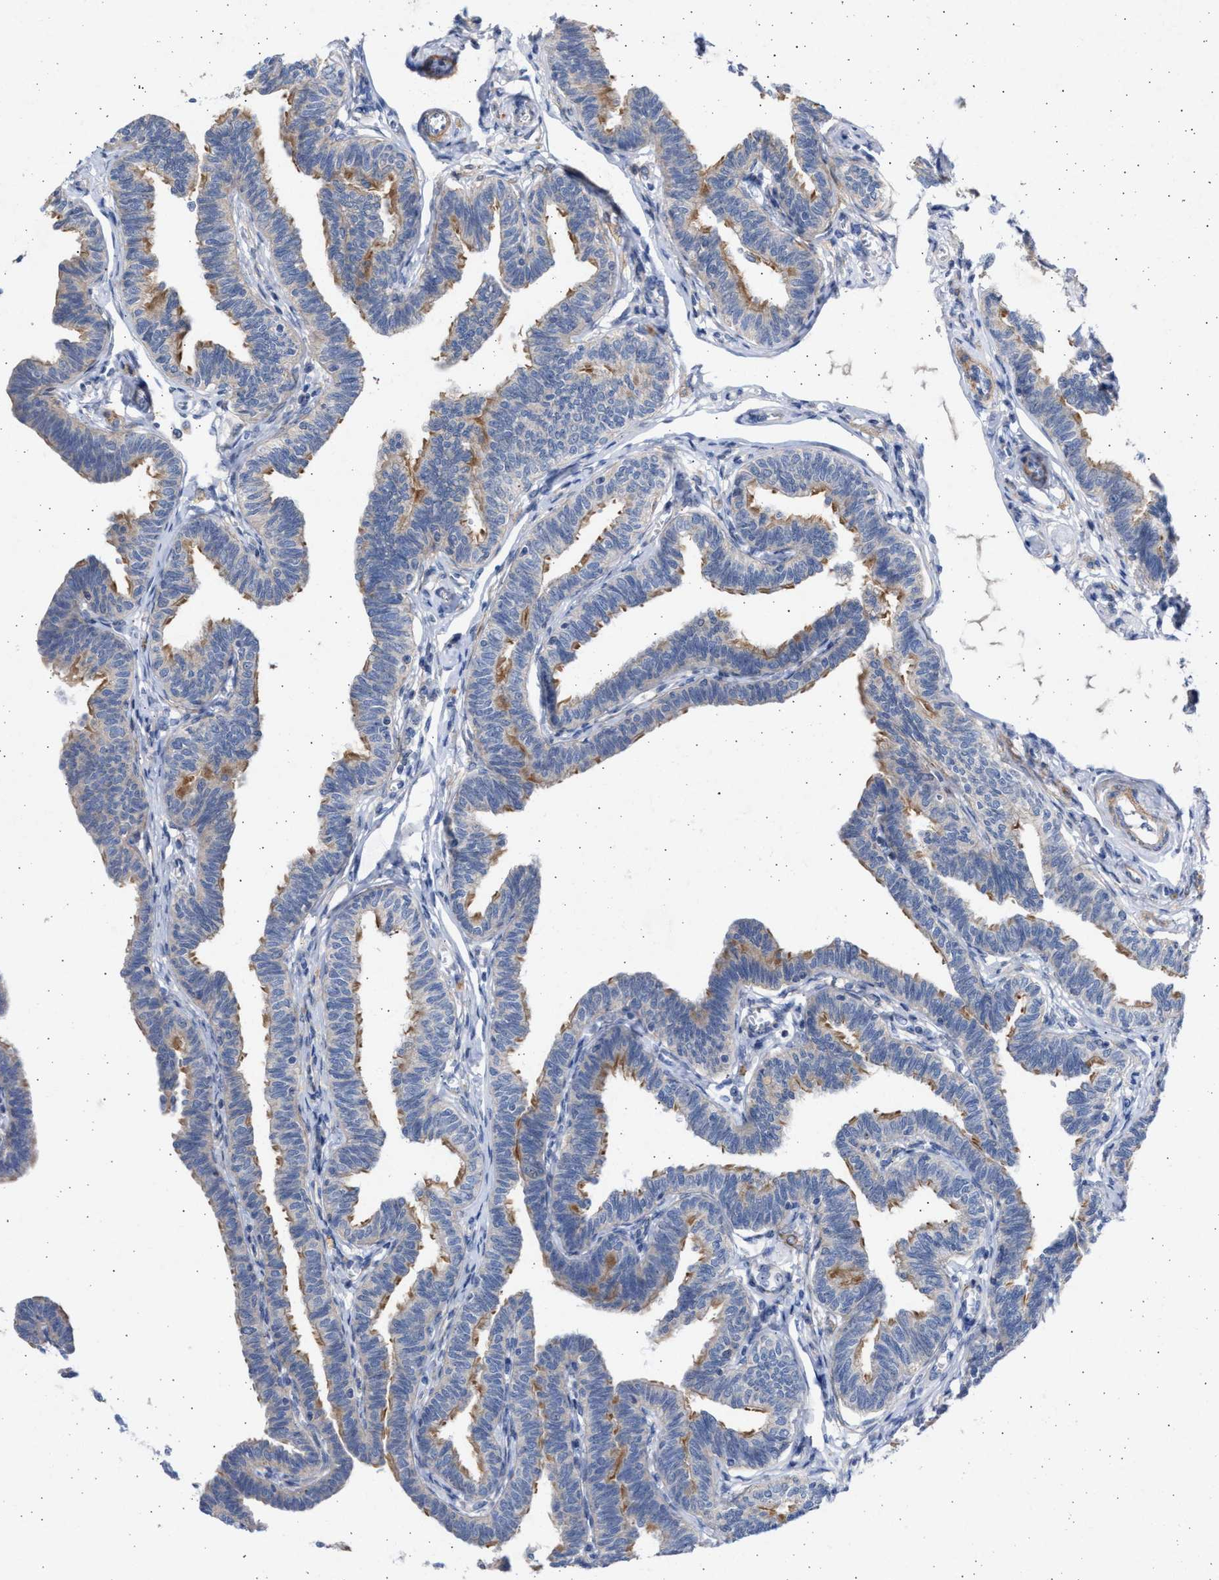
{"staining": {"intensity": "moderate", "quantity": "<25%", "location": "cytoplasmic/membranous"}, "tissue": "fallopian tube", "cell_type": "Glandular cells", "image_type": "normal", "snomed": [{"axis": "morphology", "description": "Normal tissue, NOS"}, {"axis": "topography", "description": "Fallopian tube"}, {"axis": "topography", "description": "Ovary"}], "caption": "Unremarkable fallopian tube demonstrates moderate cytoplasmic/membranous staining in approximately <25% of glandular cells (DAB = brown stain, brightfield microscopy at high magnification)..", "gene": "NBR1", "patient": {"sex": "female", "age": 23}}